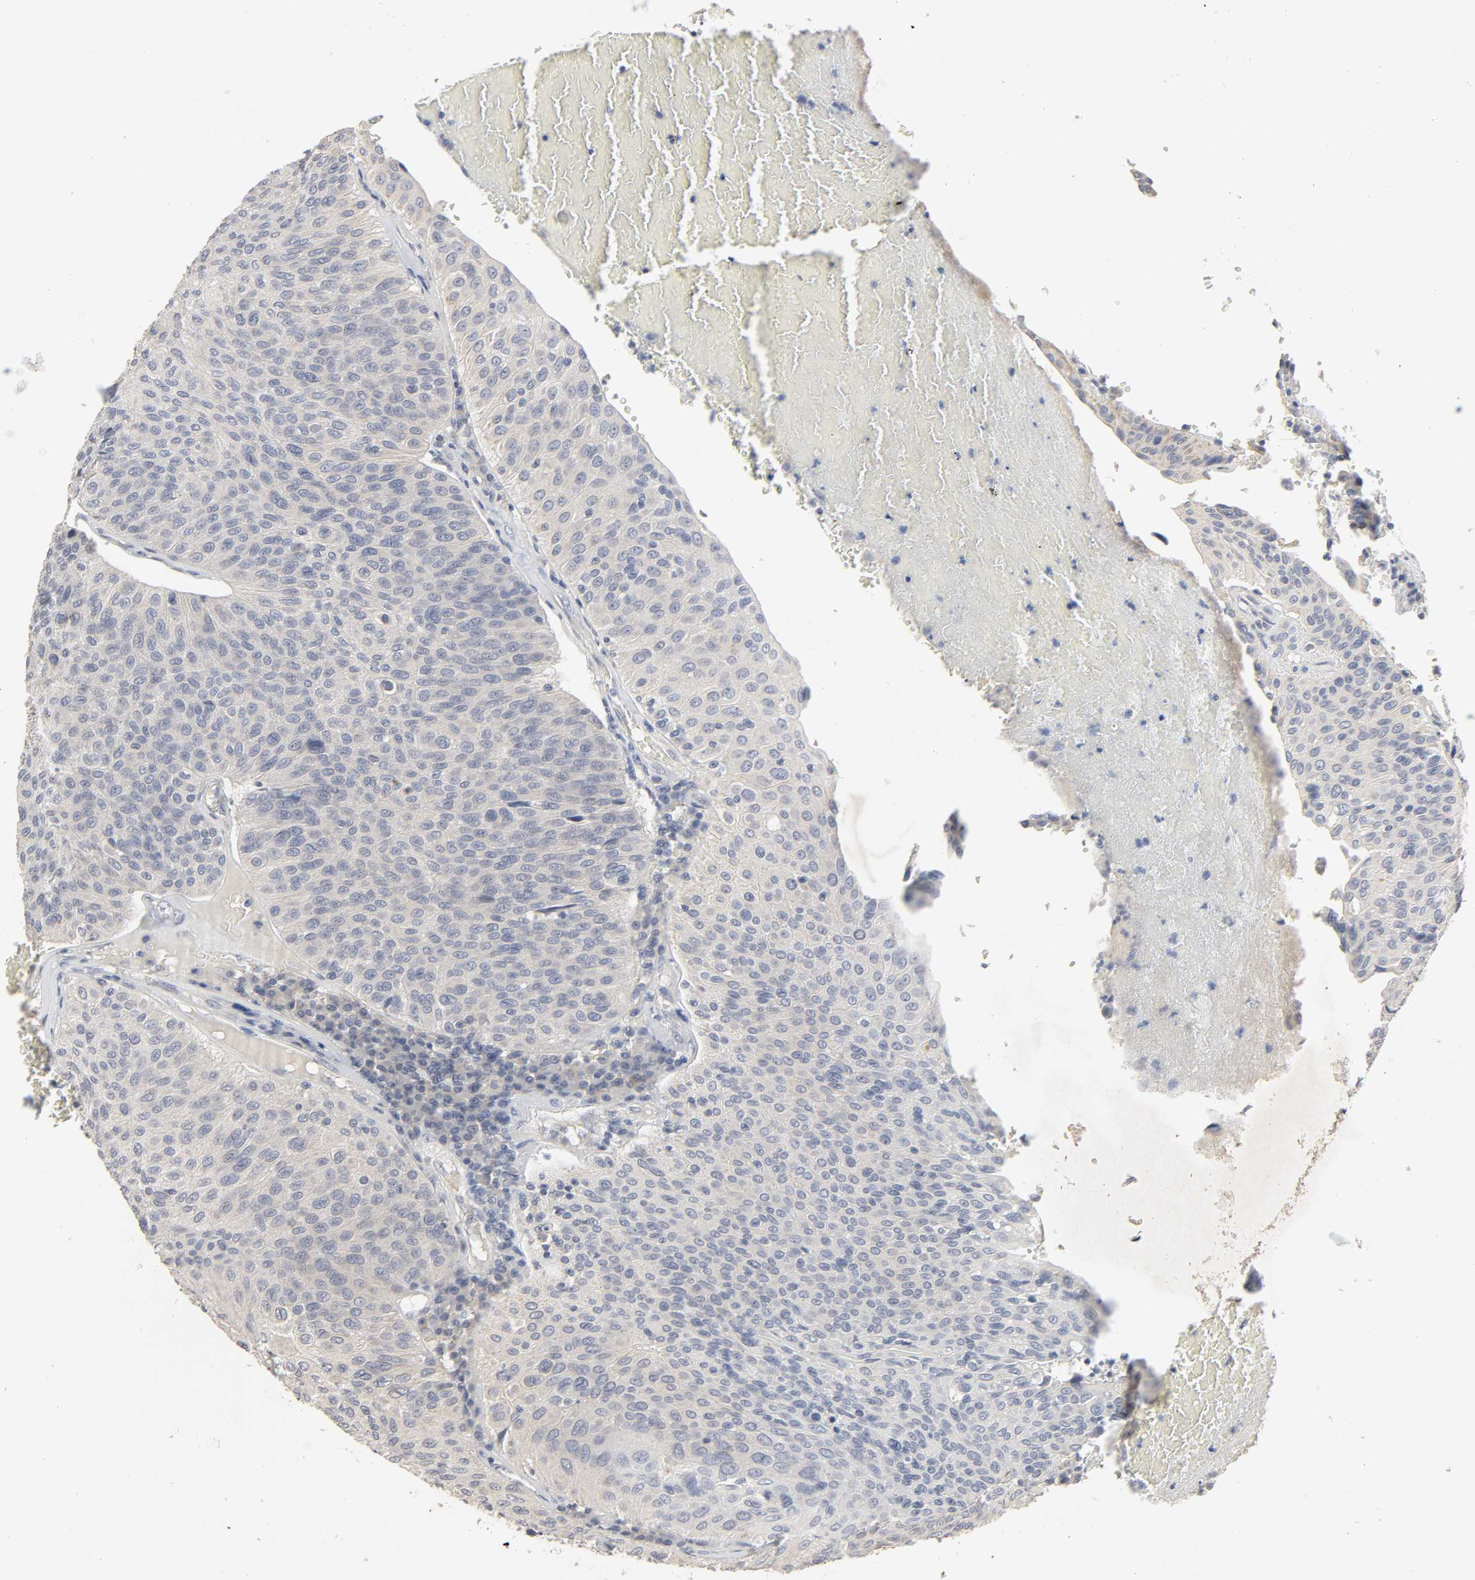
{"staining": {"intensity": "negative", "quantity": "none", "location": "none"}, "tissue": "urothelial cancer", "cell_type": "Tumor cells", "image_type": "cancer", "snomed": [{"axis": "morphology", "description": "Urothelial carcinoma, High grade"}, {"axis": "topography", "description": "Urinary bladder"}], "caption": "Immunohistochemical staining of high-grade urothelial carcinoma demonstrates no significant positivity in tumor cells.", "gene": "SLC10A2", "patient": {"sex": "male", "age": 66}}